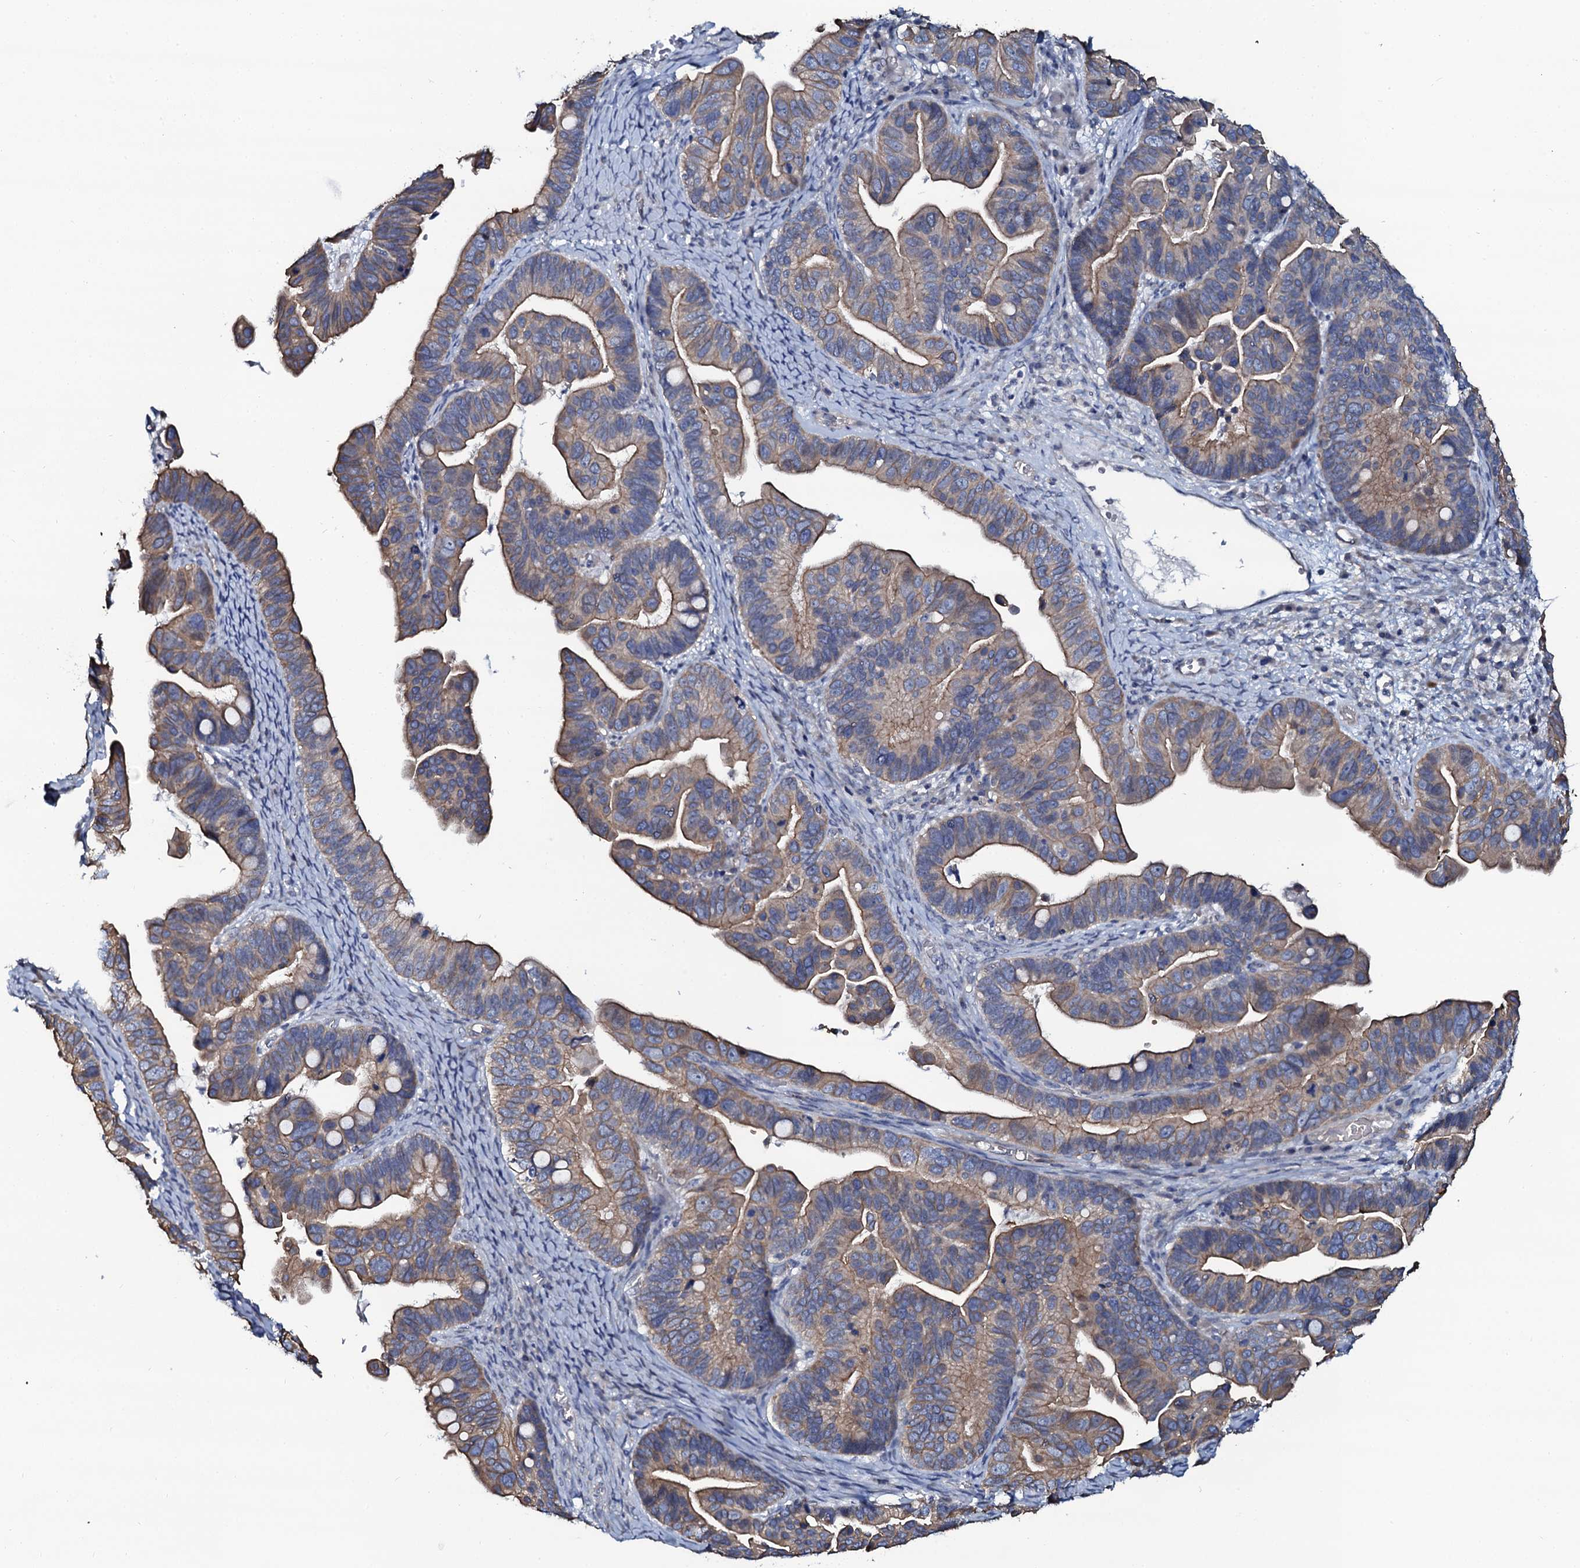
{"staining": {"intensity": "moderate", "quantity": ">75%", "location": "cytoplasmic/membranous"}, "tissue": "ovarian cancer", "cell_type": "Tumor cells", "image_type": "cancer", "snomed": [{"axis": "morphology", "description": "Cystadenocarcinoma, serous, NOS"}, {"axis": "topography", "description": "Ovary"}], "caption": "The histopathology image exhibits immunohistochemical staining of ovarian serous cystadenocarcinoma. There is moderate cytoplasmic/membranous staining is seen in approximately >75% of tumor cells.", "gene": "C10orf88", "patient": {"sex": "female", "age": 56}}